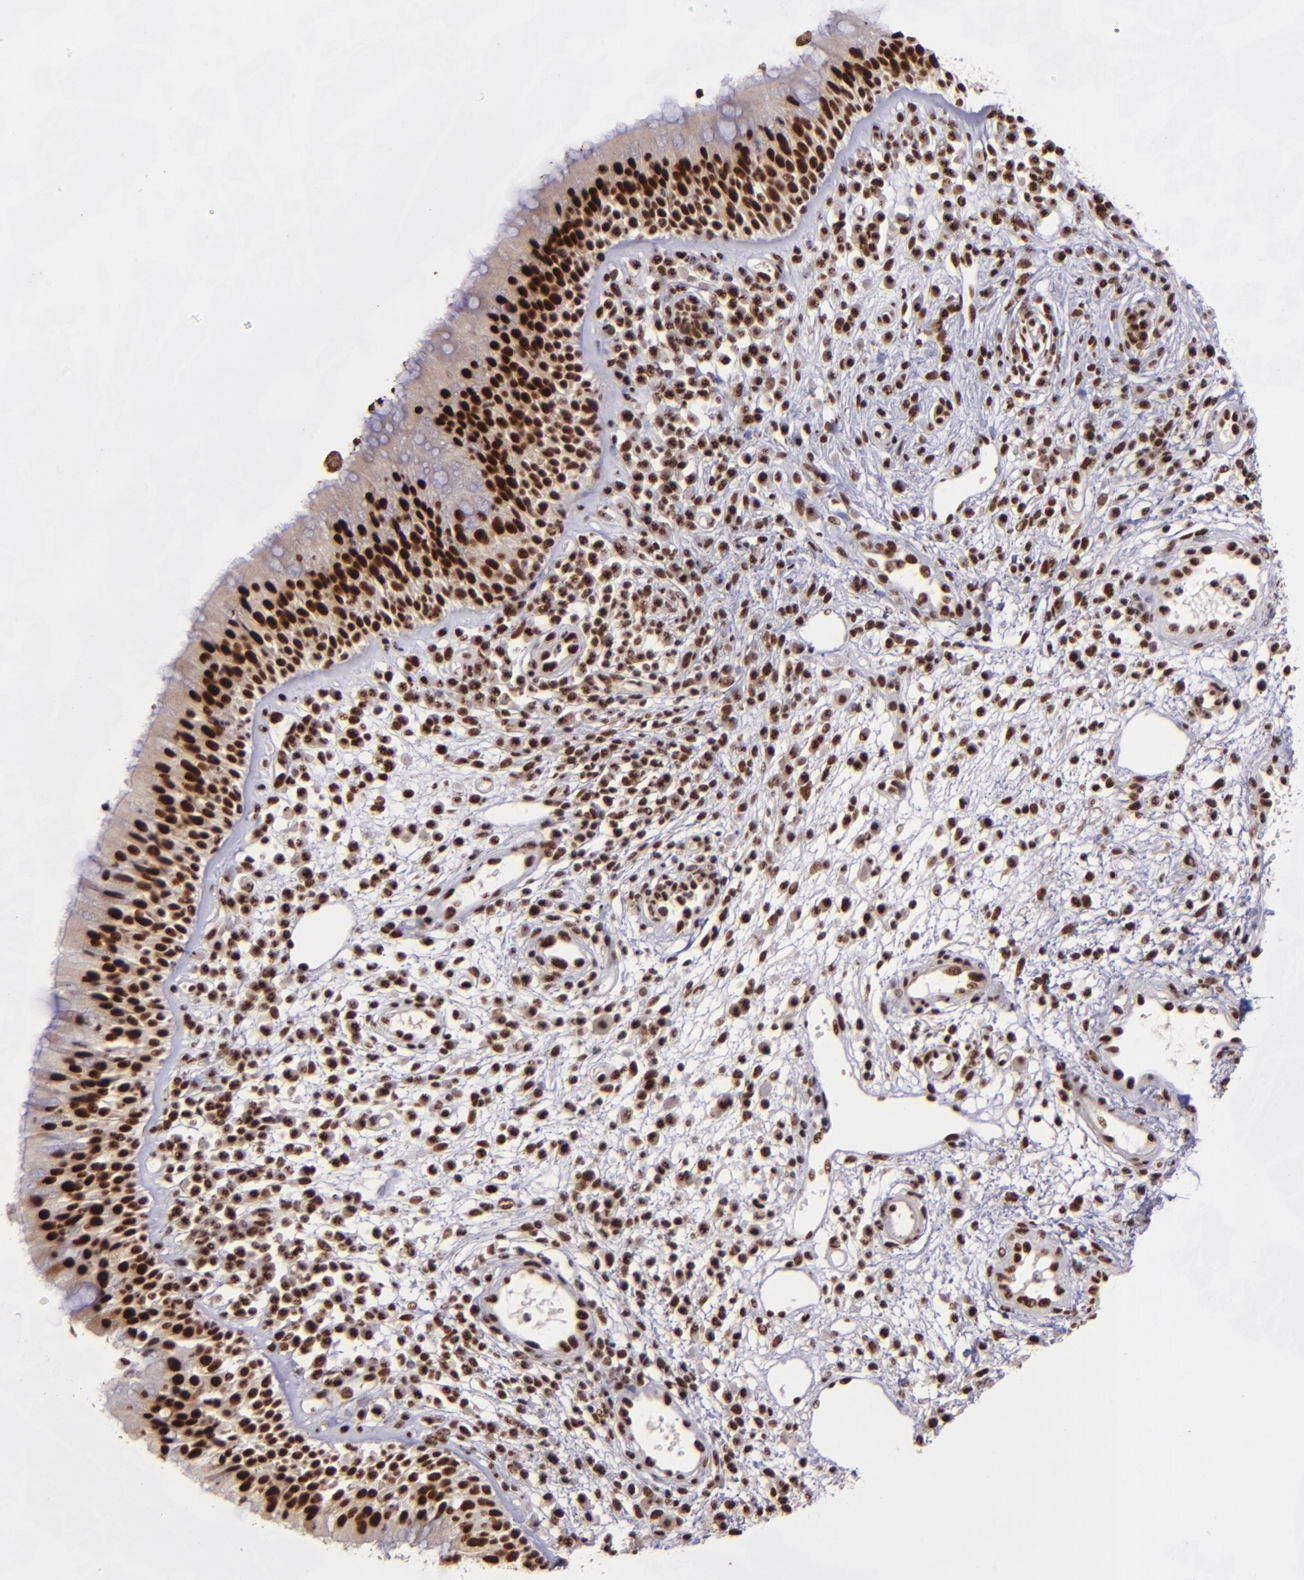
{"staining": {"intensity": "strong", "quantity": ">75%", "location": "nuclear"}, "tissue": "nasopharynx", "cell_type": "Respiratory epithelial cells", "image_type": "normal", "snomed": [{"axis": "morphology", "description": "Normal tissue, NOS"}, {"axis": "morphology", "description": "Inflammation, NOS"}, {"axis": "morphology", "description": "Malignant melanoma, Metastatic site"}, {"axis": "topography", "description": "Nasopharynx"}], "caption": "Strong nuclear positivity is identified in approximately >75% of respiratory epithelial cells in unremarkable nasopharynx. (DAB (3,3'-diaminobenzidine) IHC with brightfield microscopy, high magnification).", "gene": "PQBP1", "patient": {"sex": "female", "age": 55}}